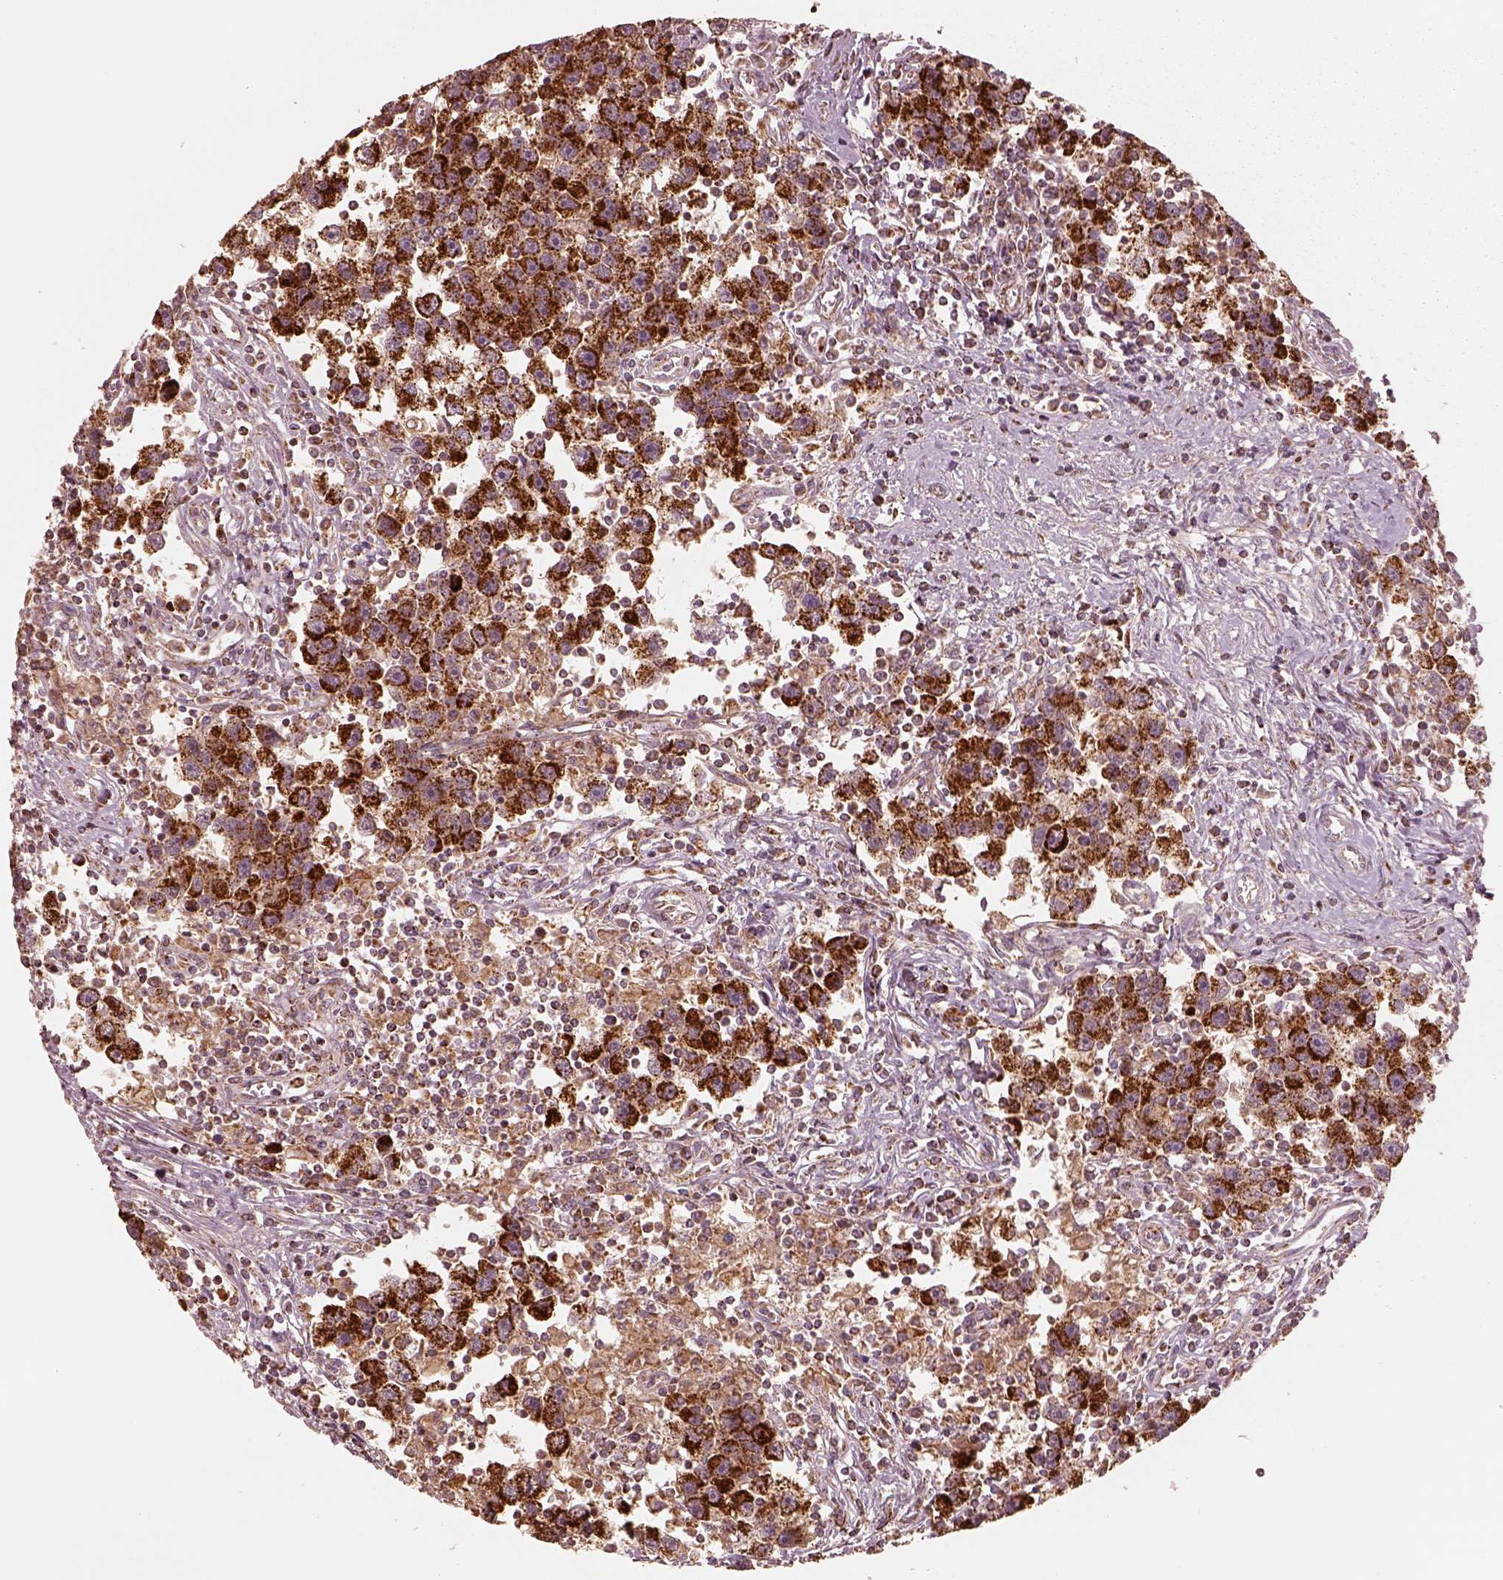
{"staining": {"intensity": "strong", "quantity": ">75%", "location": "cytoplasmic/membranous"}, "tissue": "testis cancer", "cell_type": "Tumor cells", "image_type": "cancer", "snomed": [{"axis": "morphology", "description": "Seminoma, NOS"}, {"axis": "topography", "description": "Testis"}], "caption": "The image demonstrates staining of testis cancer, revealing strong cytoplasmic/membranous protein staining (brown color) within tumor cells.", "gene": "ENTPD6", "patient": {"sex": "male", "age": 30}}